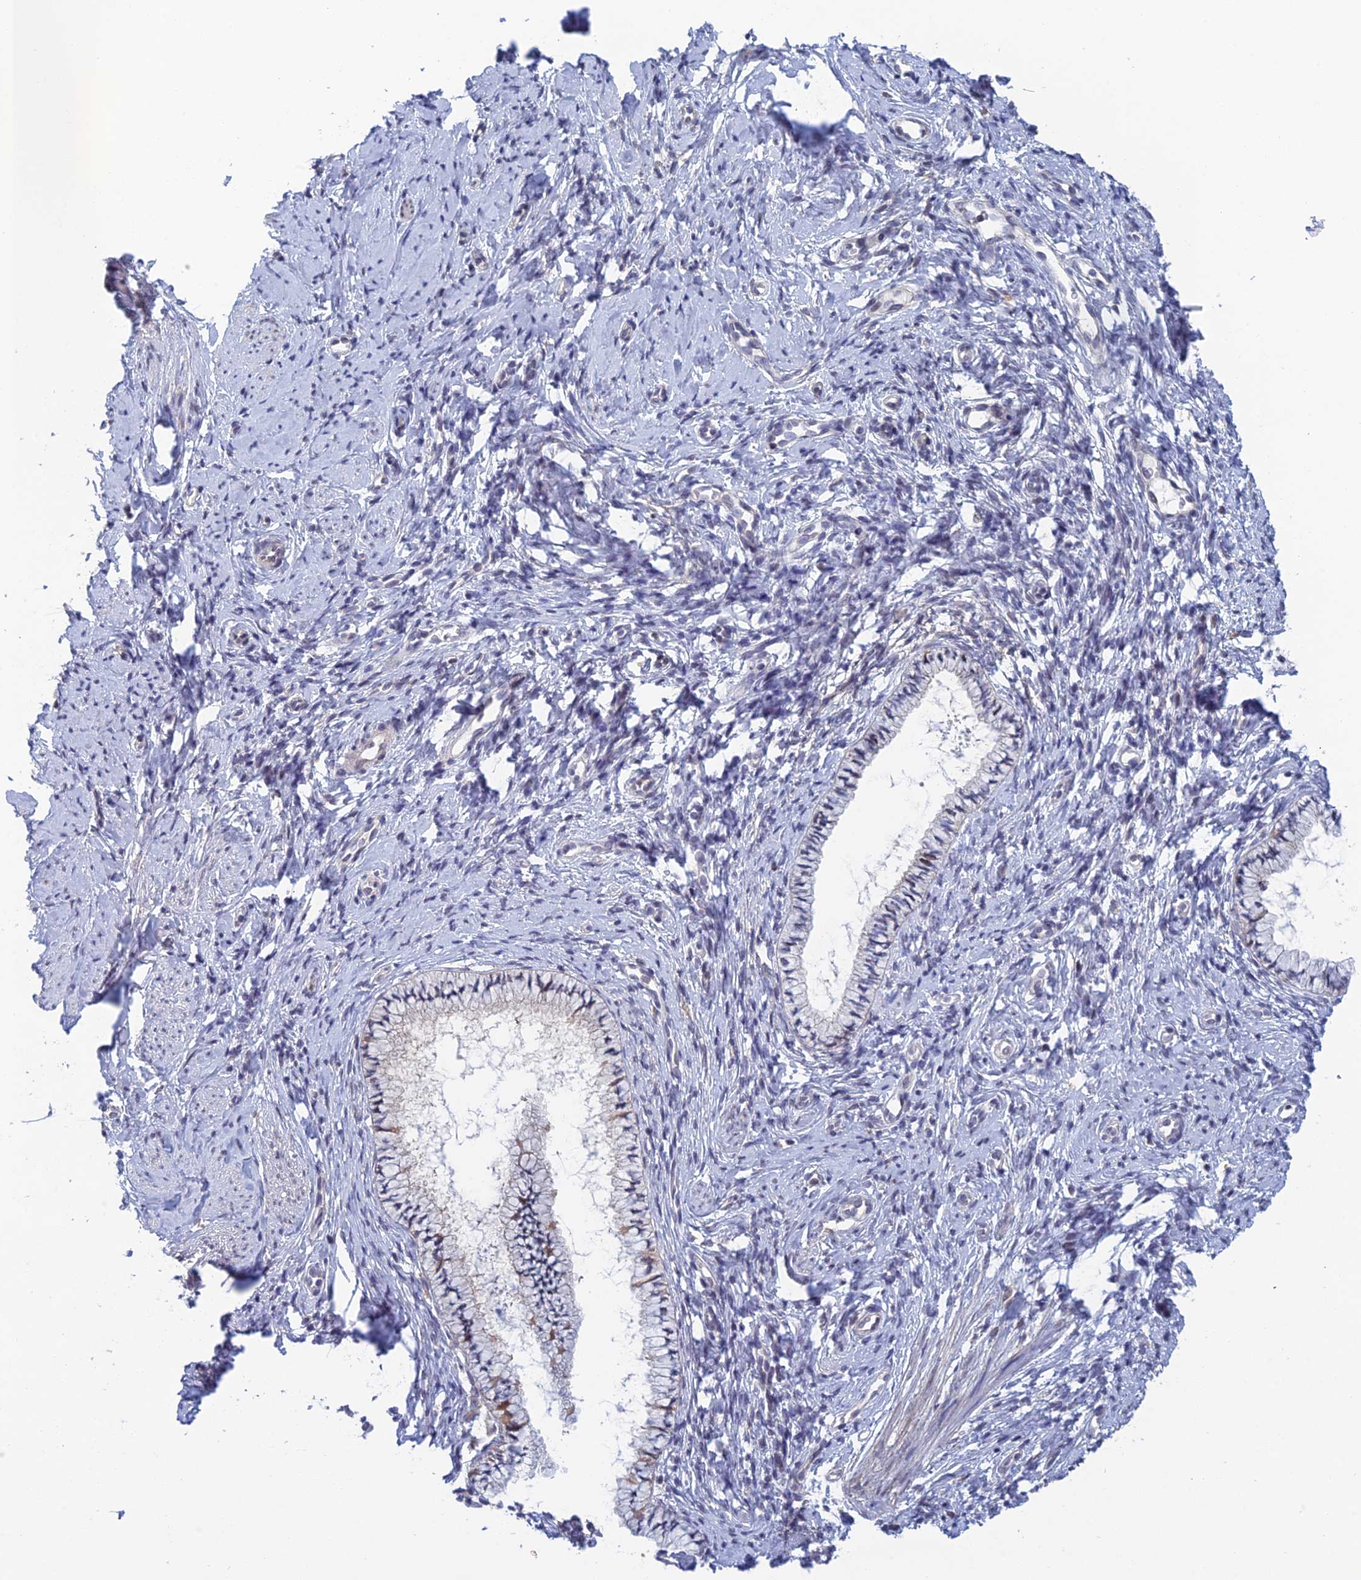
{"staining": {"intensity": "negative", "quantity": "none", "location": "none"}, "tissue": "cervix", "cell_type": "Glandular cells", "image_type": "normal", "snomed": [{"axis": "morphology", "description": "Normal tissue, NOS"}, {"axis": "topography", "description": "Cervix"}], "caption": "A micrograph of human cervix is negative for staining in glandular cells. (Brightfield microscopy of DAB (3,3'-diaminobenzidine) immunohistochemistry (IHC) at high magnification).", "gene": "SRA1", "patient": {"sex": "female", "age": 57}}